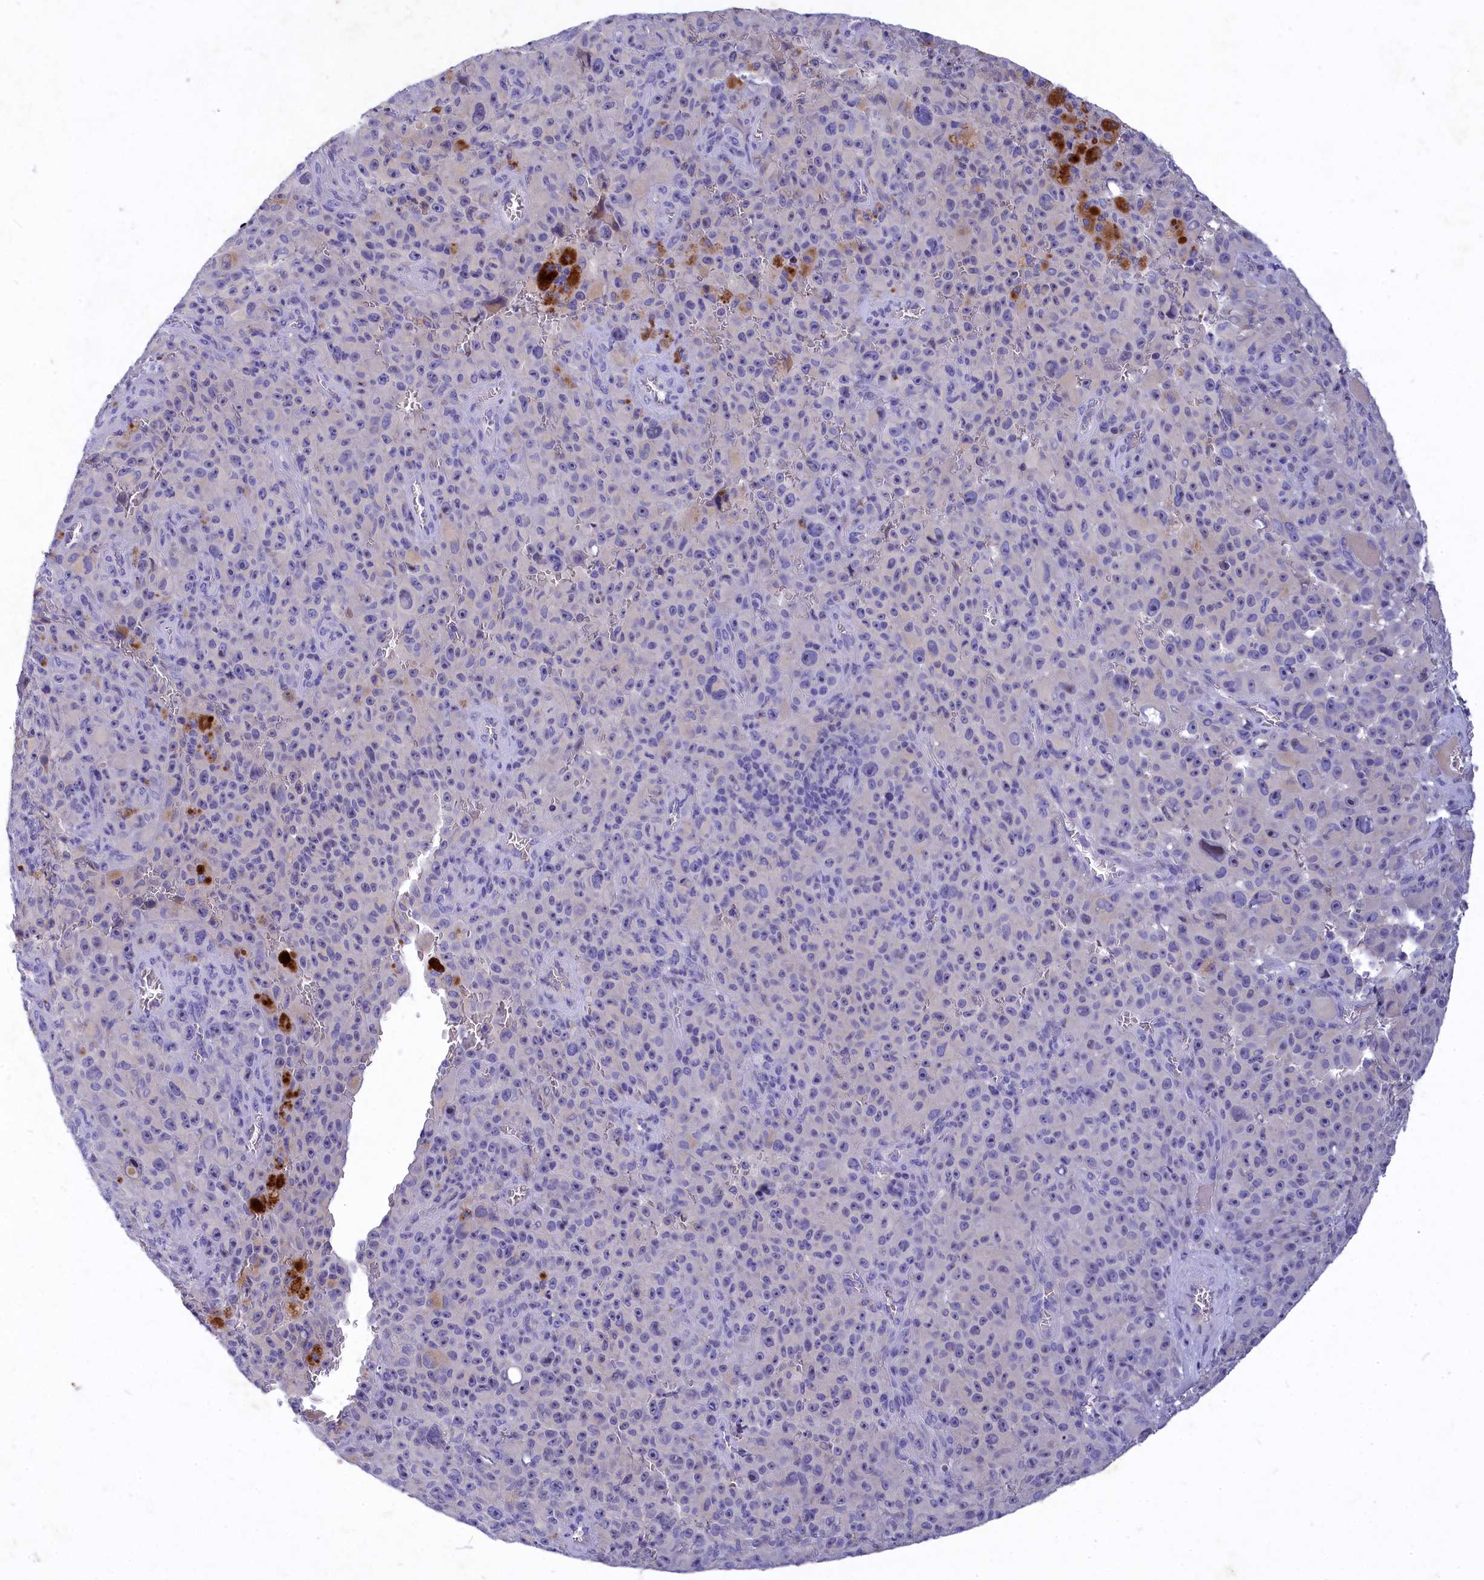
{"staining": {"intensity": "negative", "quantity": "none", "location": "none"}, "tissue": "melanoma", "cell_type": "Tumor cells", "image_type": "cancer", "snomed": [{"axis": "morphology", "description": "Malignant melanoma, NOS"}, {"axis": "topography", "description": "Skin"}], "caption": "A photomicrograph of melanoma stained for a protein reveals no brown staining in tumor cells.", "gene": "DEFB119", "patient": {"sex": "female", "age": 82}}